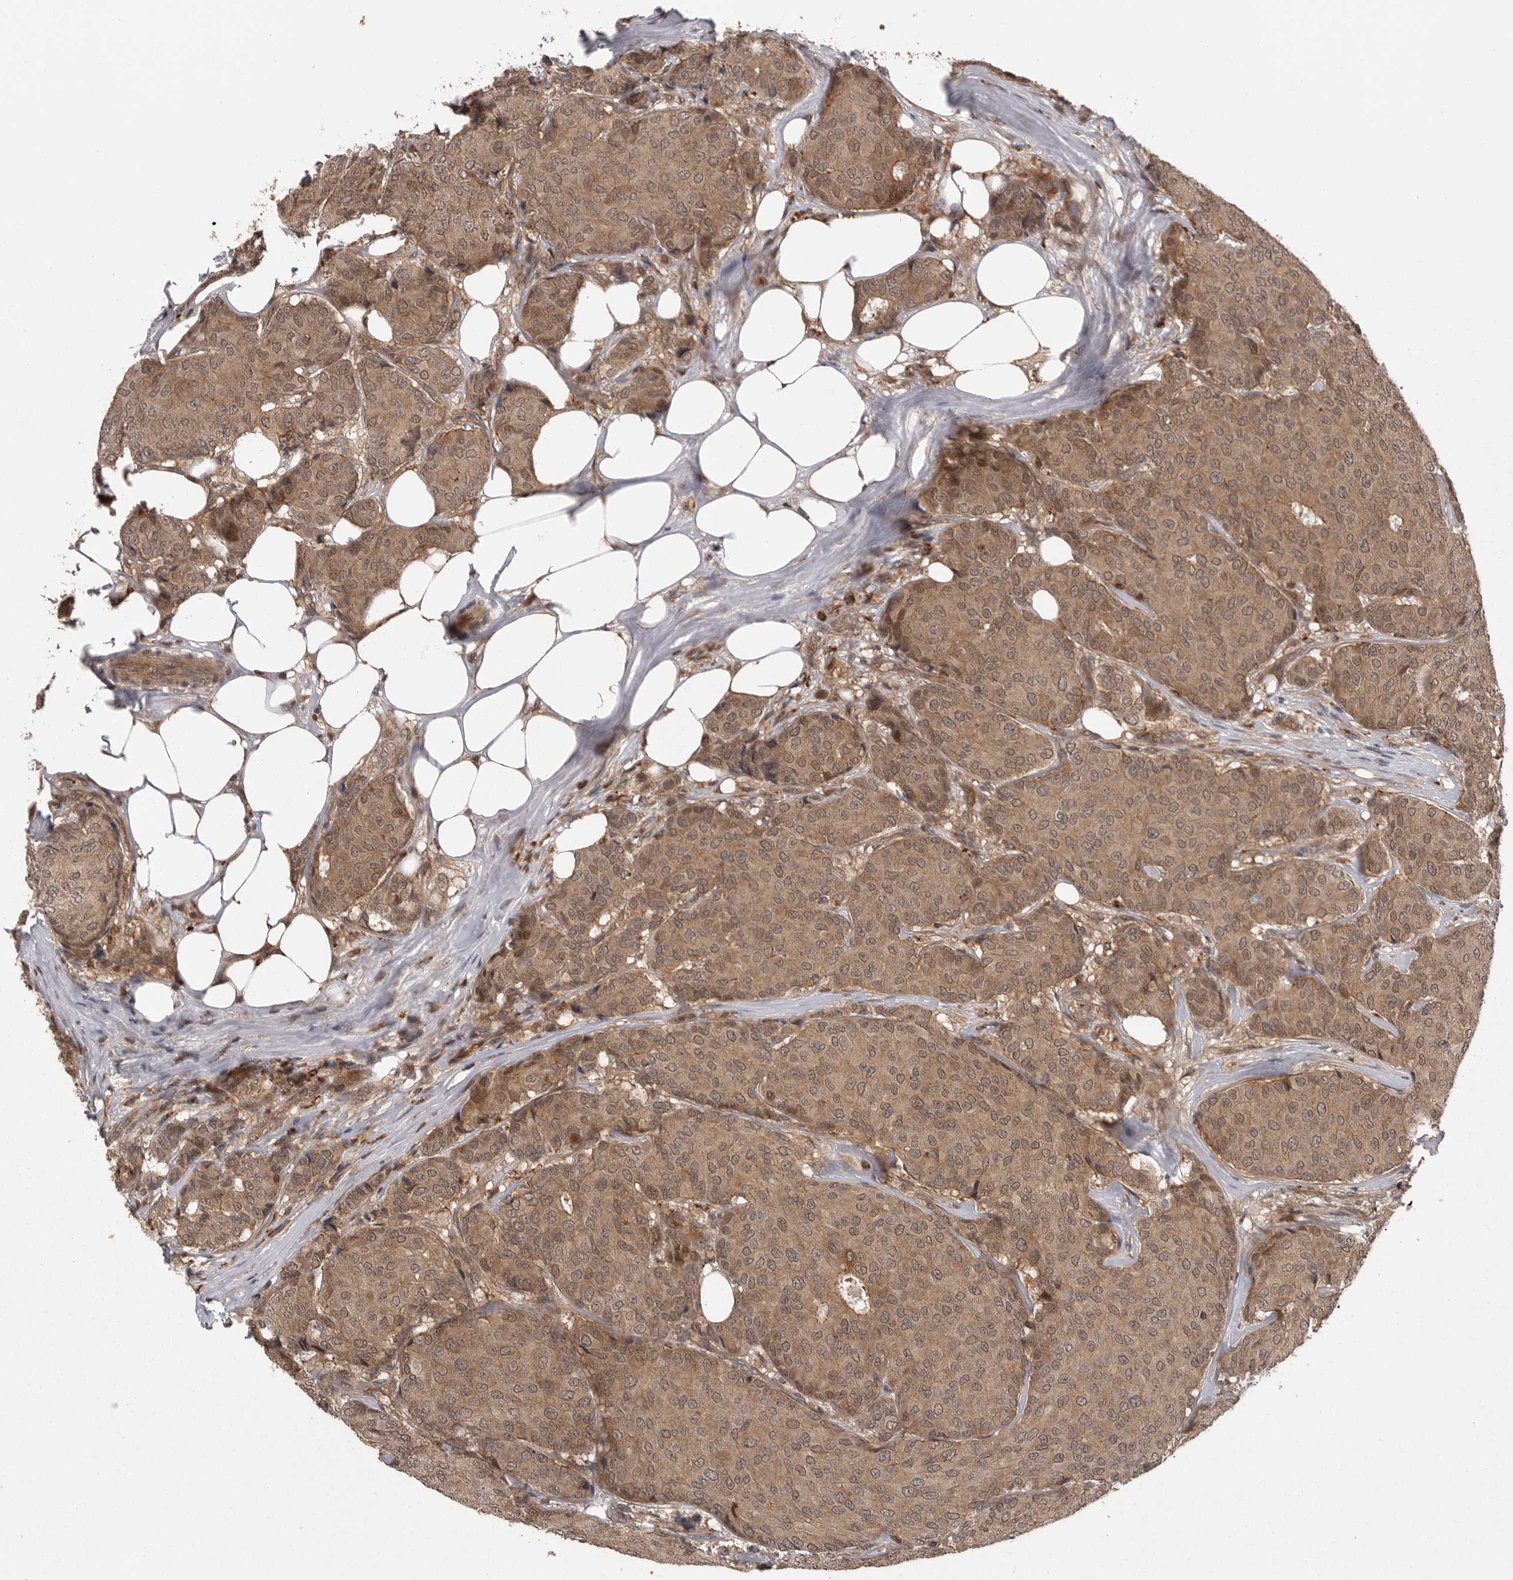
{"staining": {"intensity": "moderate", "quantity": ">75%", "location": "cytoplasmic/membranous,nuclear"}, "tissue": "breast cancer", "cell_type": "Tumor cells", "image_type": "cancer", "snomed": [{"axis": "morphology", "description": "Duct carcinoma"}, {"axis": "topography", "description": "Breast"}], "caption": "A high-resolution histopathology image shows immunohistochemistry staining of invasive ductal carcinoma (breast), which reveals moderate cytoplasmic/membranous and nuclear staining in about >75% of tumor cells.", "gene": "AOAH", "patient": {"sex": "female", "age": 75}}